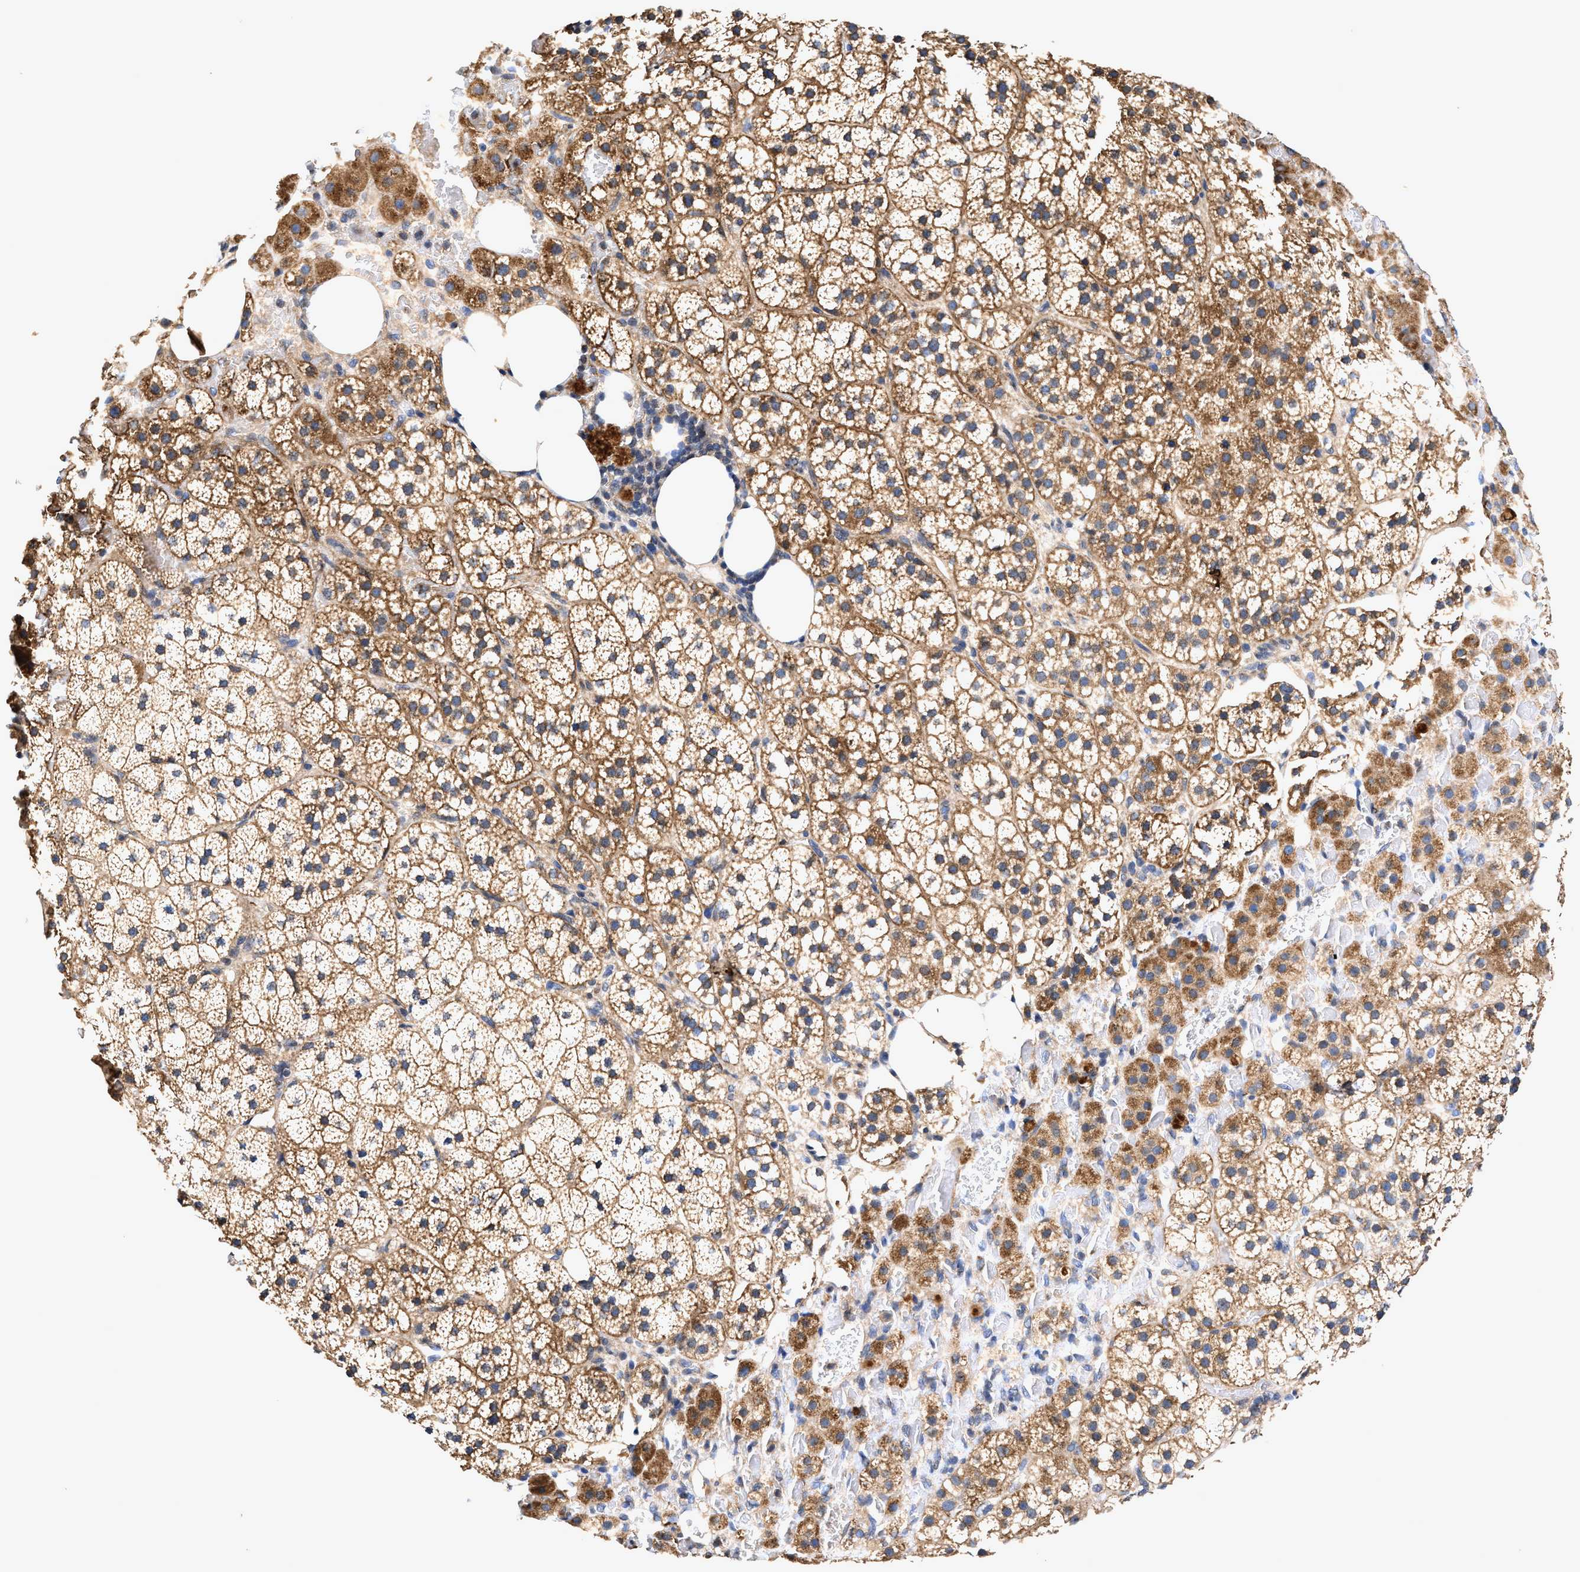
{"staining": {"intensity": "moderate", "quantity": ">75%", "location": "cytoplasmic/membranous"}, "tissue": "adrenal gland", "cell_type": "Glandular cells", "image_type": "normal", "snomed": [{"axis": "morphology", "description": "Normal tissue, NOS"}, {"axis": "topography", "description": "Adrenal gland"}], "caption": "DAB immunohistochemical staining of benign adrenal gland demonstrates moderate cytoplasmic/membranous protein expression in about >75% of glandular cells.", "gene": "EFNA4", "patient": {"sex": "female", "age": 59}}